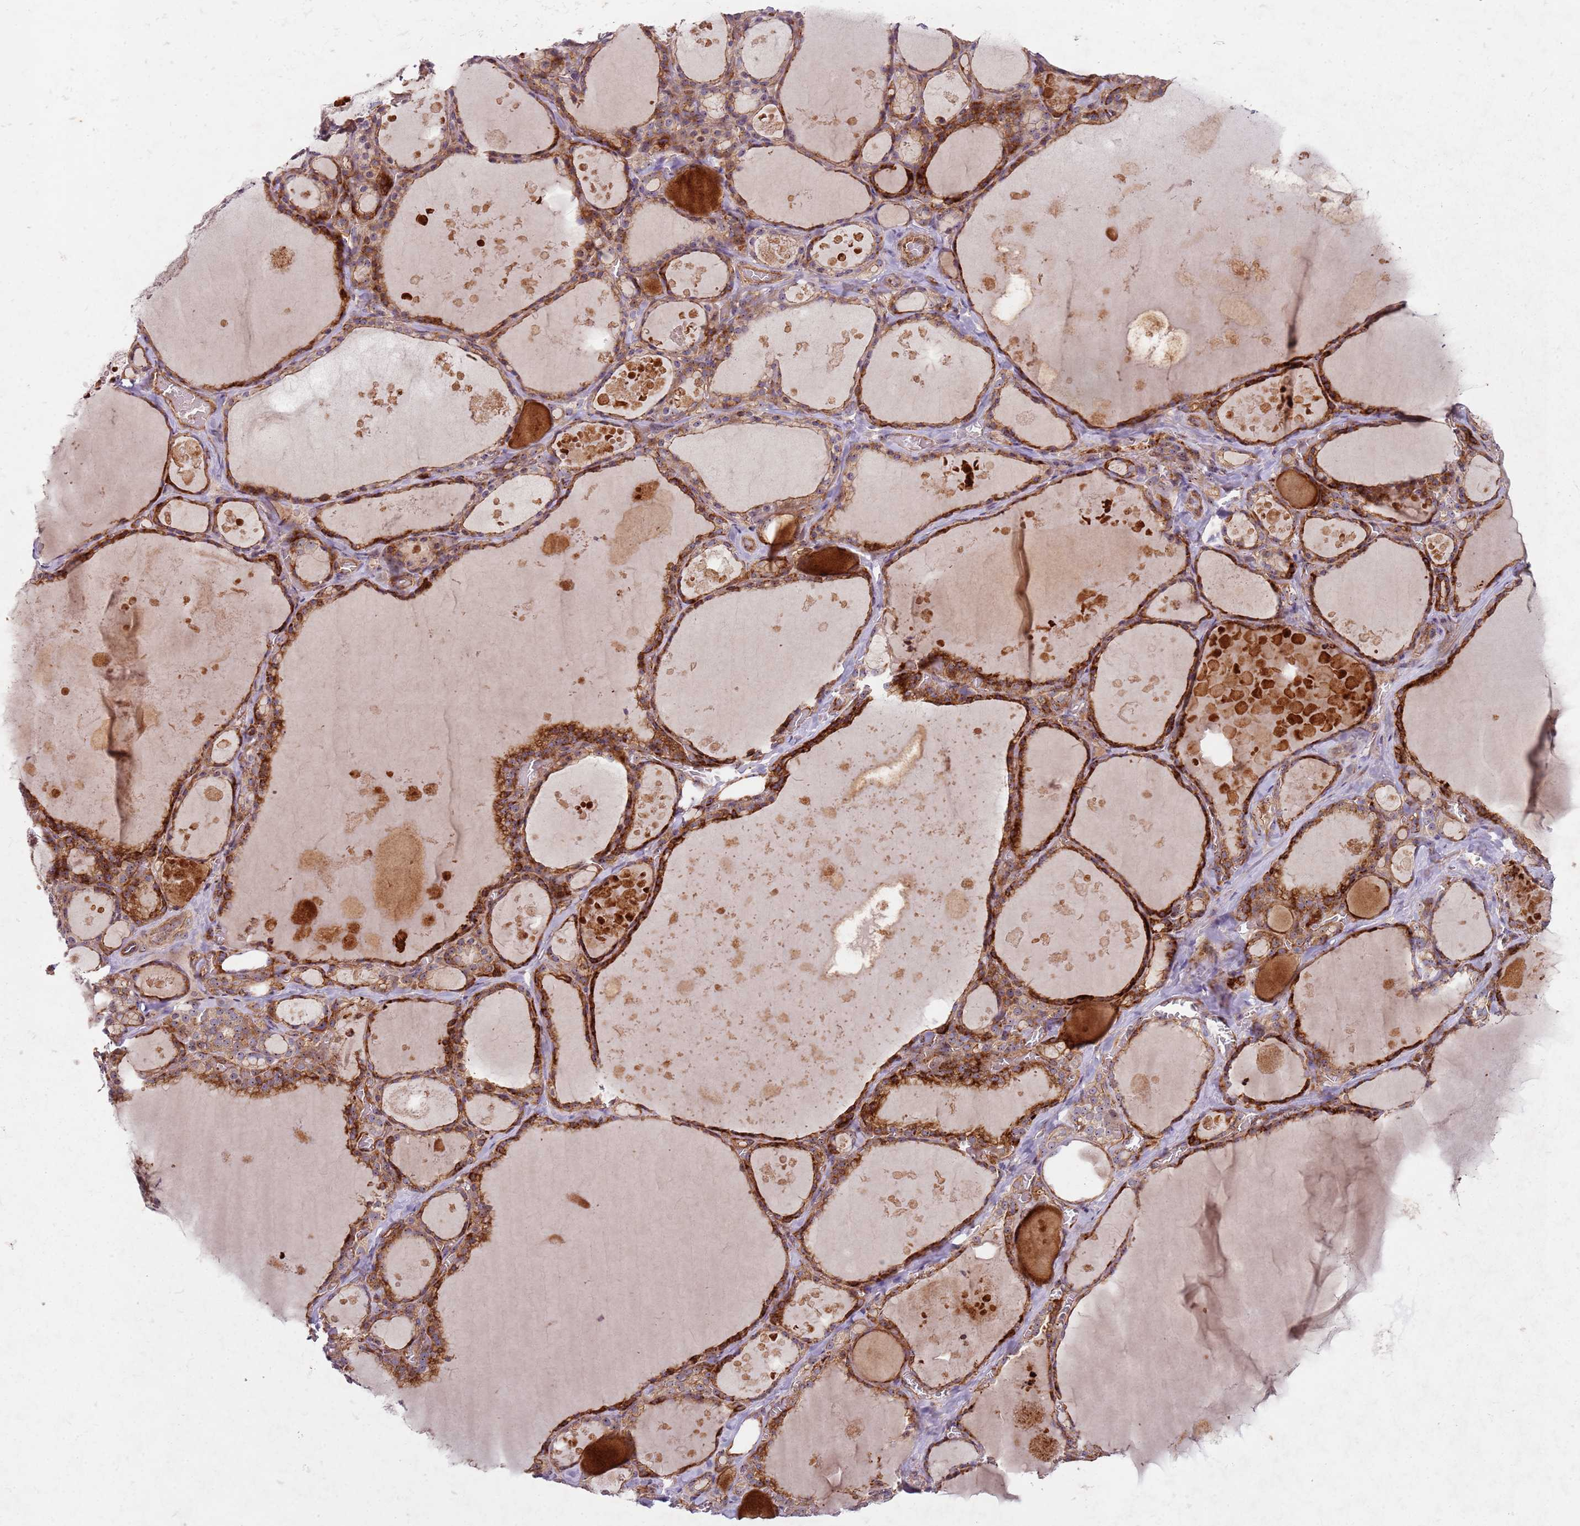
{"staining": {"intensity": "strong", "quantity": ">75%", "location": "cytoplasmic/membranous"}, "tissue": "thyroid gland", "cell_type": "Glandular cells", "image_type": "normal", "snomed": [{"axis": "morphology", "description": "Normal tissue, NOS"}, {"axis": "topography", "description": "Thyroid gland"}], "caption": "Protein analysis of benign thyroid gland displays strong cytoplasmic/membranous positivity in about >75% of glandular cells.", "gene": "C2CD4B", "patient": {"sex": "male", "age": 56}}